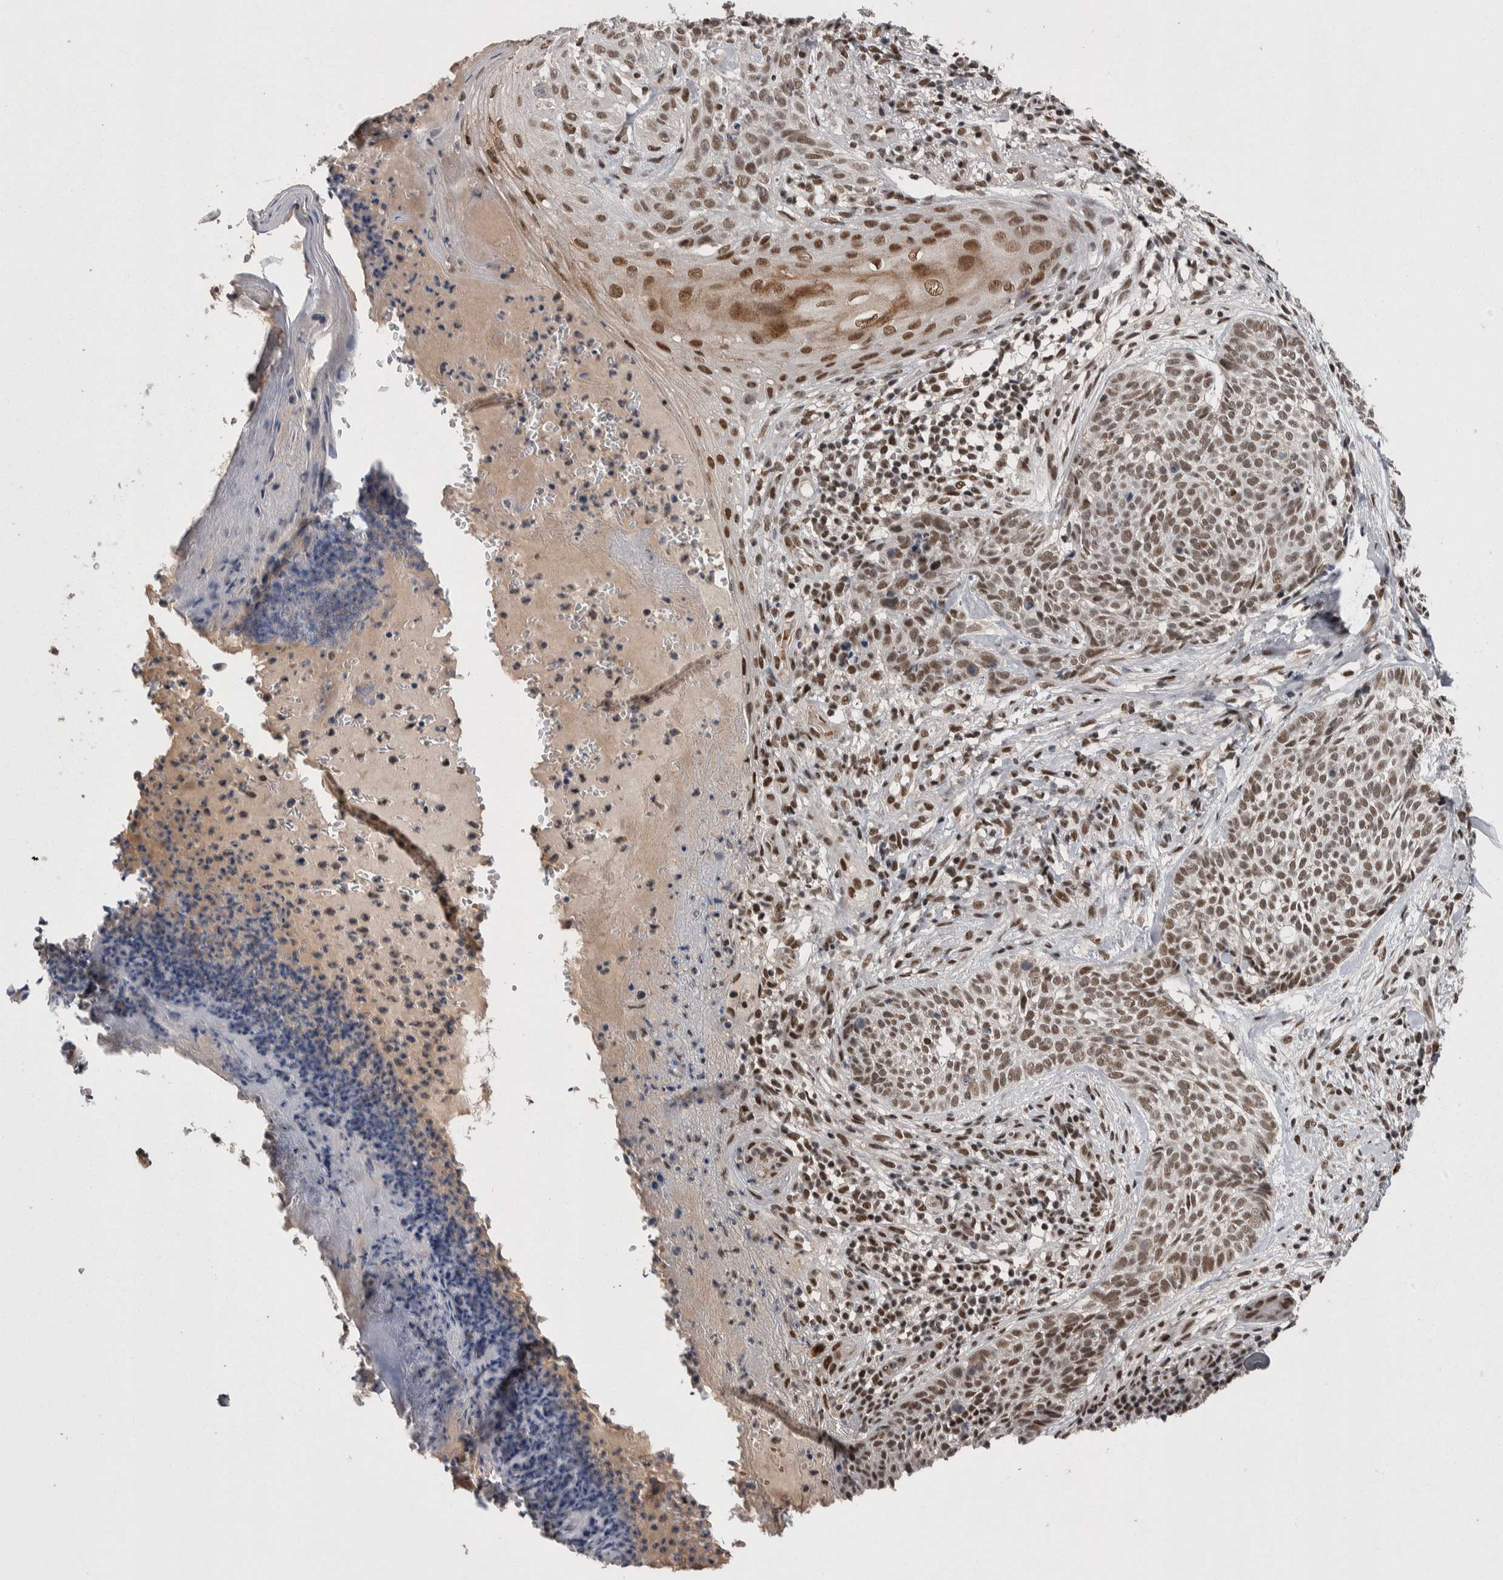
{"staining": {"intensity": "moderate", "quantity": ">75%", "location": "nuclear"}, "tissue": "skin cancer", "cell_type": "Tumor cells", "image_type": "cancer", "snomed": [{"axis": "morphology", "description": "Normal tissue, NOS"}, {"axis": "morphology", "description": "Basal cell carcinoma"}, {"axis": "topography", "description": "Skin"}], "caption": "IHC micrograph of neoplastic tissue: human basal cell carcinoma (skin) stained using immunohistochemistry (IHC) exhibits medium levels of moderate protein expression localized specifically in the nuclear of tumor cells, appearing as a nuclear brown color.", "gene": "DMTF1", "patient": {"sex": "male", "age": 67}}